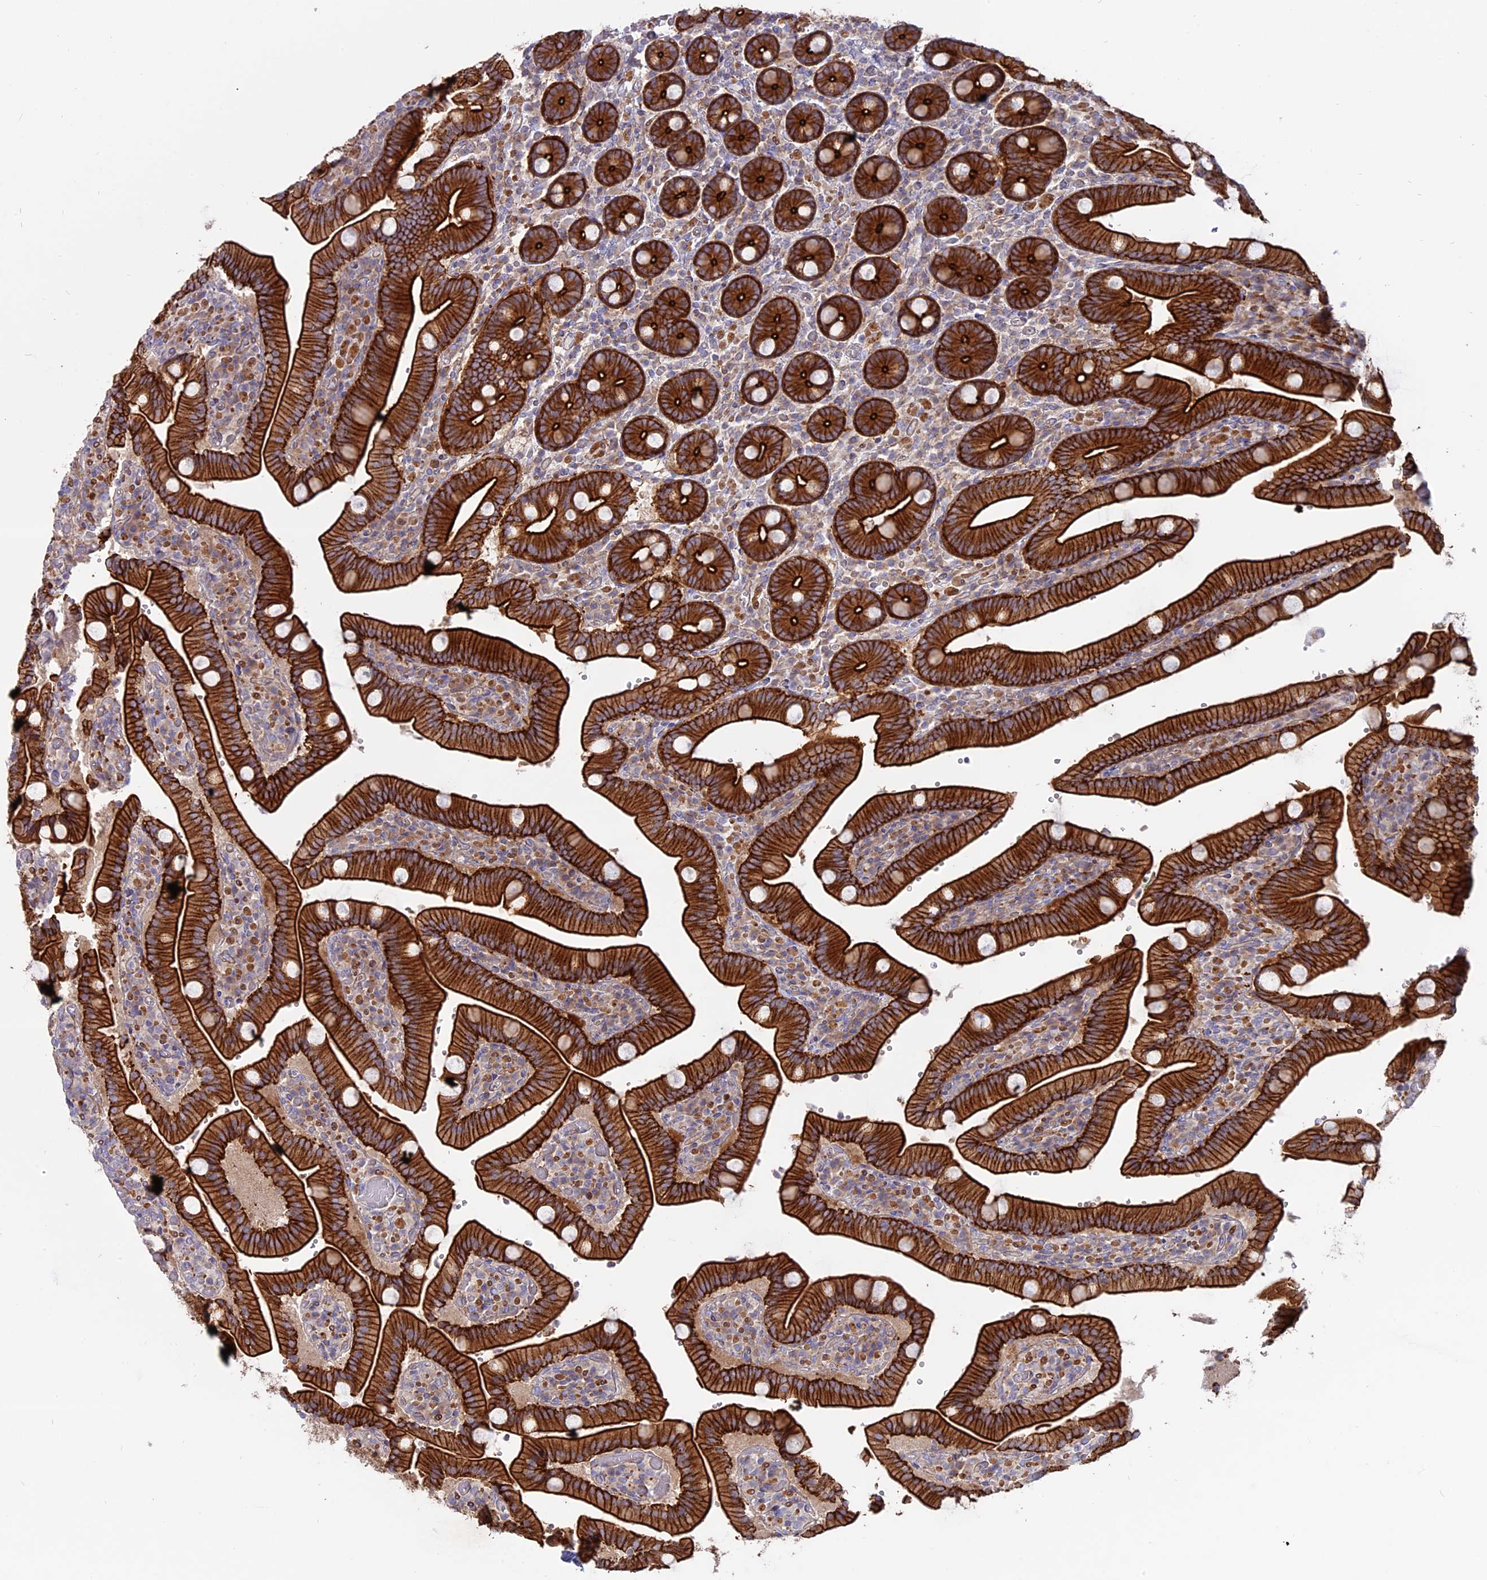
{"staining": {"intensity": "strong", "quantity": ">75%", "location": "cytoplasmic/membranous"}, "tissue": "duodenum", "cell_type": "Glandular cells", "image_type": "normal", "snomed": [{"axis": "morphology", "description": "Normal tissue, NOS"}, {"axis": "topography", "description": "Duodenum"}], "caption": "Immunohistochemical staining of normal duodenum reveals strong cytoplasmic/membranous protein expression in approximately >75% of glandular cells.", "gene": "MYO5B", "patient": {"sex": "female", "age": 62}}